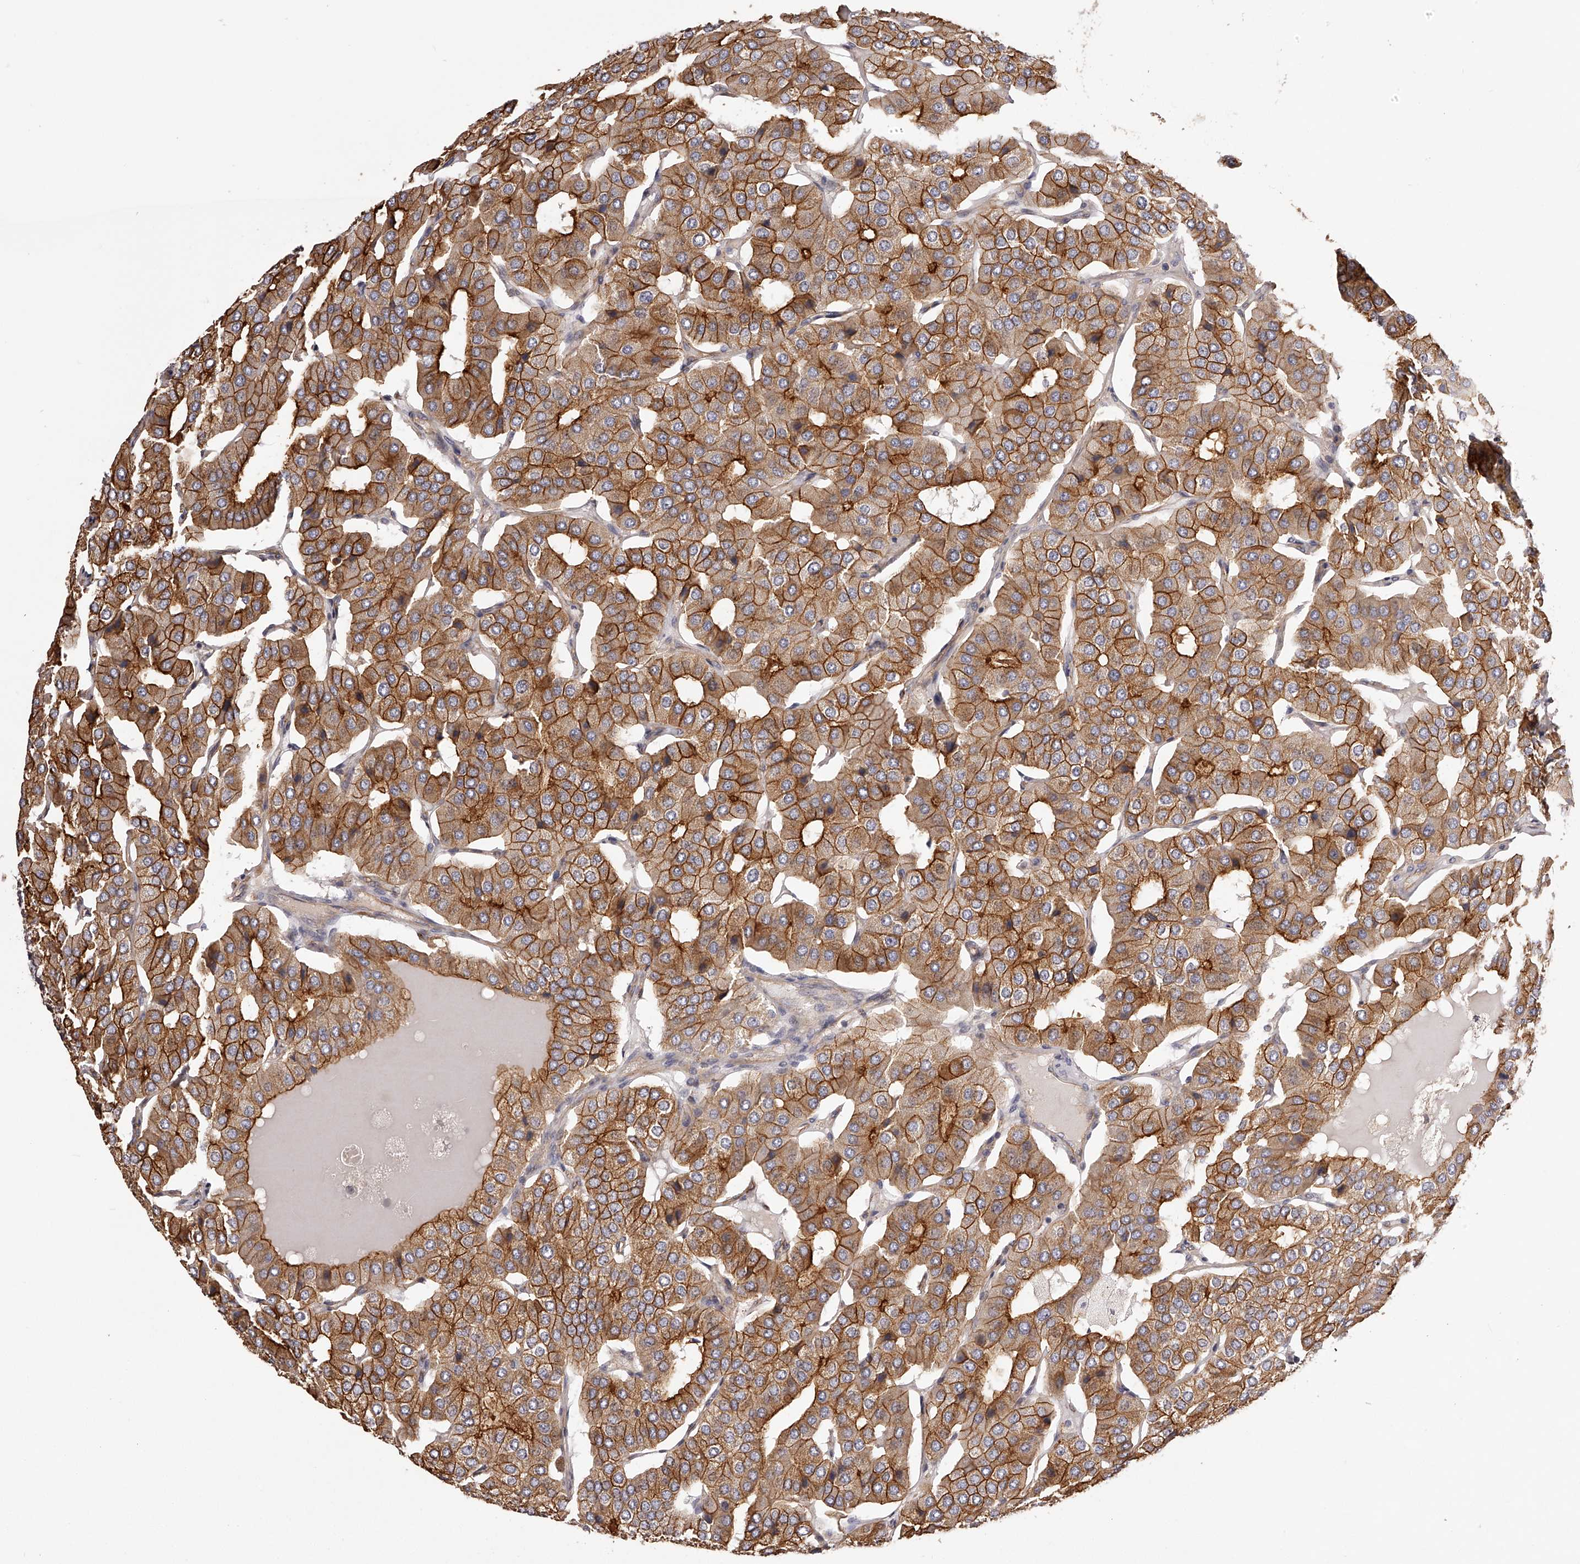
{"staining": {"intensity": "strong", "quantity": ">75%", "location": "cytoplasmic/membranous"}, "tissue": "parathyroid gland", "cell_type": "Glandular cells", "image_type": "normal", "snomed": [{"axis": "morphology", "description": "Normal tissue, NOS"}, {"axis": "morphology", "description": "Adenoma, NOS"}, {"axis": "topography", "description": "Parathyroid gland"}], "caption": "Protein expression analysis of normal parathyroid gland exhibits strong cytoplasmic/membranous expression in about >75% of glandular cells.", "gene": "LTV1", "patient": {"sex": "female", "age": 86}}